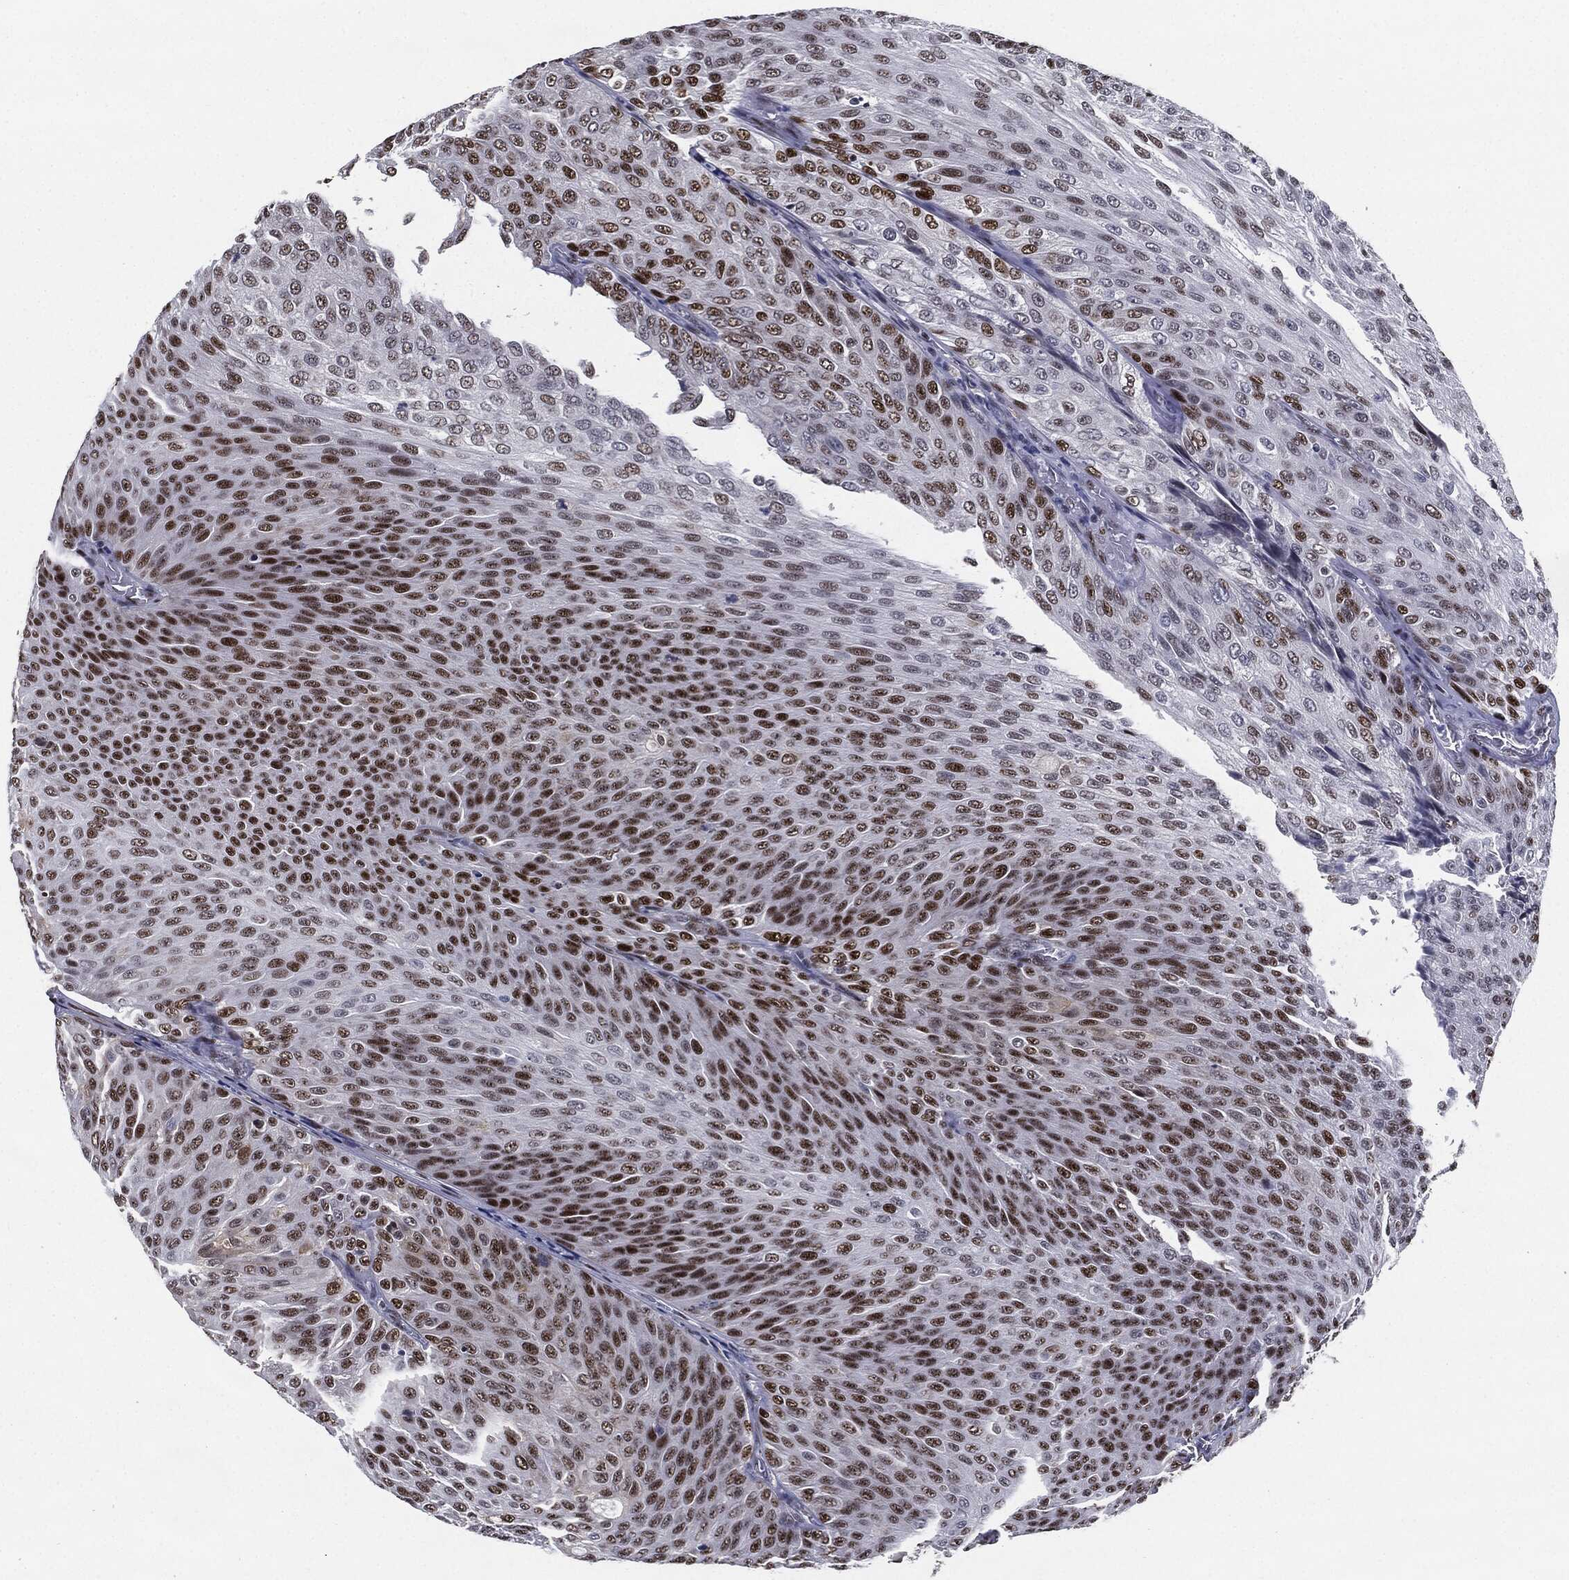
{"staining": {"intensity": "strong", "quantity": "25%-75%", "location": "nuclear"}, "tissue": "urothelial cancer", "cell_type": "Tumor cells", "image_type": "cancer", "snomed": [{"axis": "morphology", "description": "Urothelial carcinoma, Low grade"}, {"axis": "topography", "description": "Ureter, NOS"}, {"axis": "topography", "description": "Urinary bladder"}], "caption": "Approximately 25%-75% of tumor cells in low-grade urothelial carcinoma reveal strong nuclear protein staining as visualized by brown immunohistochemical staining.", "gene": "JUN", "patient": {"sex": "male", "age": 78}}